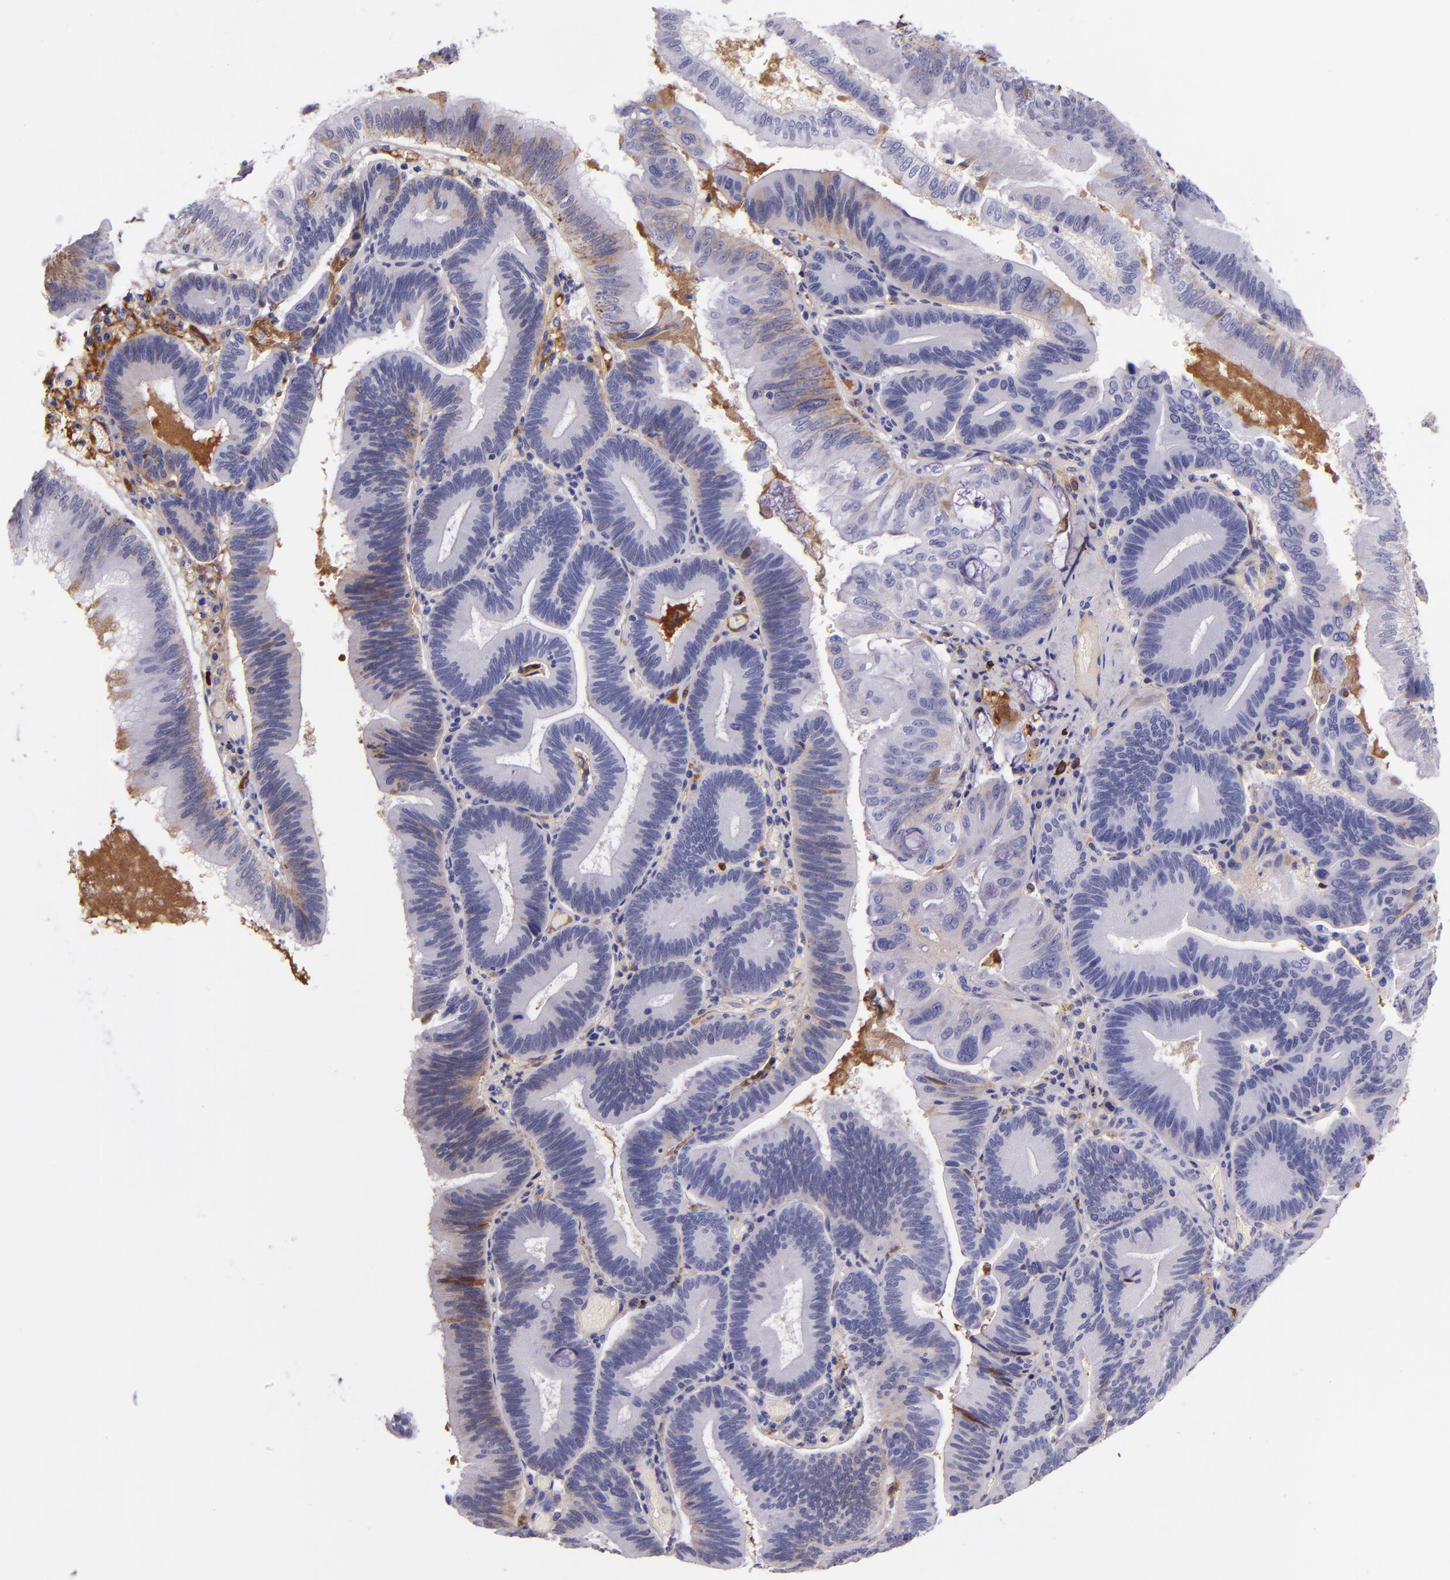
{"staining": {"intensity": "negative", "quantity": "none", "location": "none"}, "tissue": "pancreatic cancer", "cell_type": "Tumor cells", "image_type": "cancer", "snomed": [{"axis": "morphology", "description": "Adenocarcinoma, NOS"}, {"axis": "topography", "description": "Pancreas"}], "caption": "The micrograph exhibits no significant expression in tumor cells of pancreatic cancer (adenocarcinoma).", "gene": "KNG1", "patient": {"sex": "male", "age": 82}}